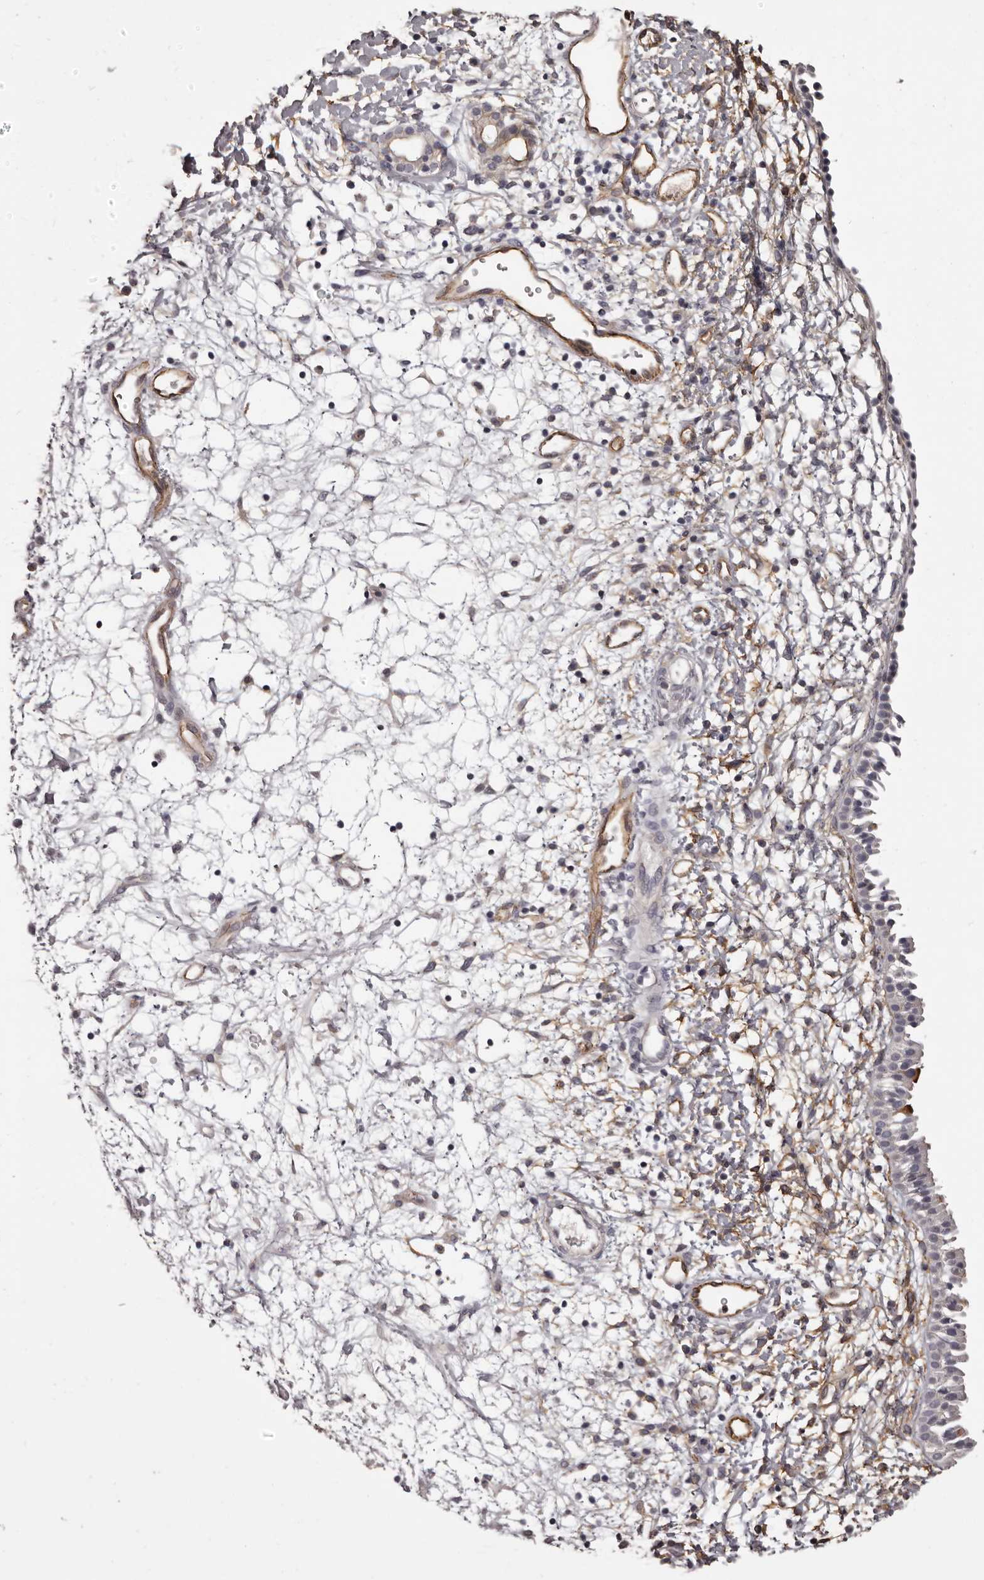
{"staining": {"intensity": "weak", "quantity": "25%-75%", "location": "cytoplasmic/membranous"}, "tissue": "nasopharynx", "cell_type": "Respiratory epithelial cells", "image_type": "normal", "snomed": [{"axis": "morphology", "description": "Normal tissue, NOS"}, {"axis": "topography", "description": "Nasopharynx"}], "caption": "Immunohistochemical staining of unremarkable human nasopharynx displays low levels of weak cytoplasmic/membranous staining in about 25%-75% of respiratory epithelial cells.", "gene": "GPR78", "patient": {"sex": "male", "age": 22}}